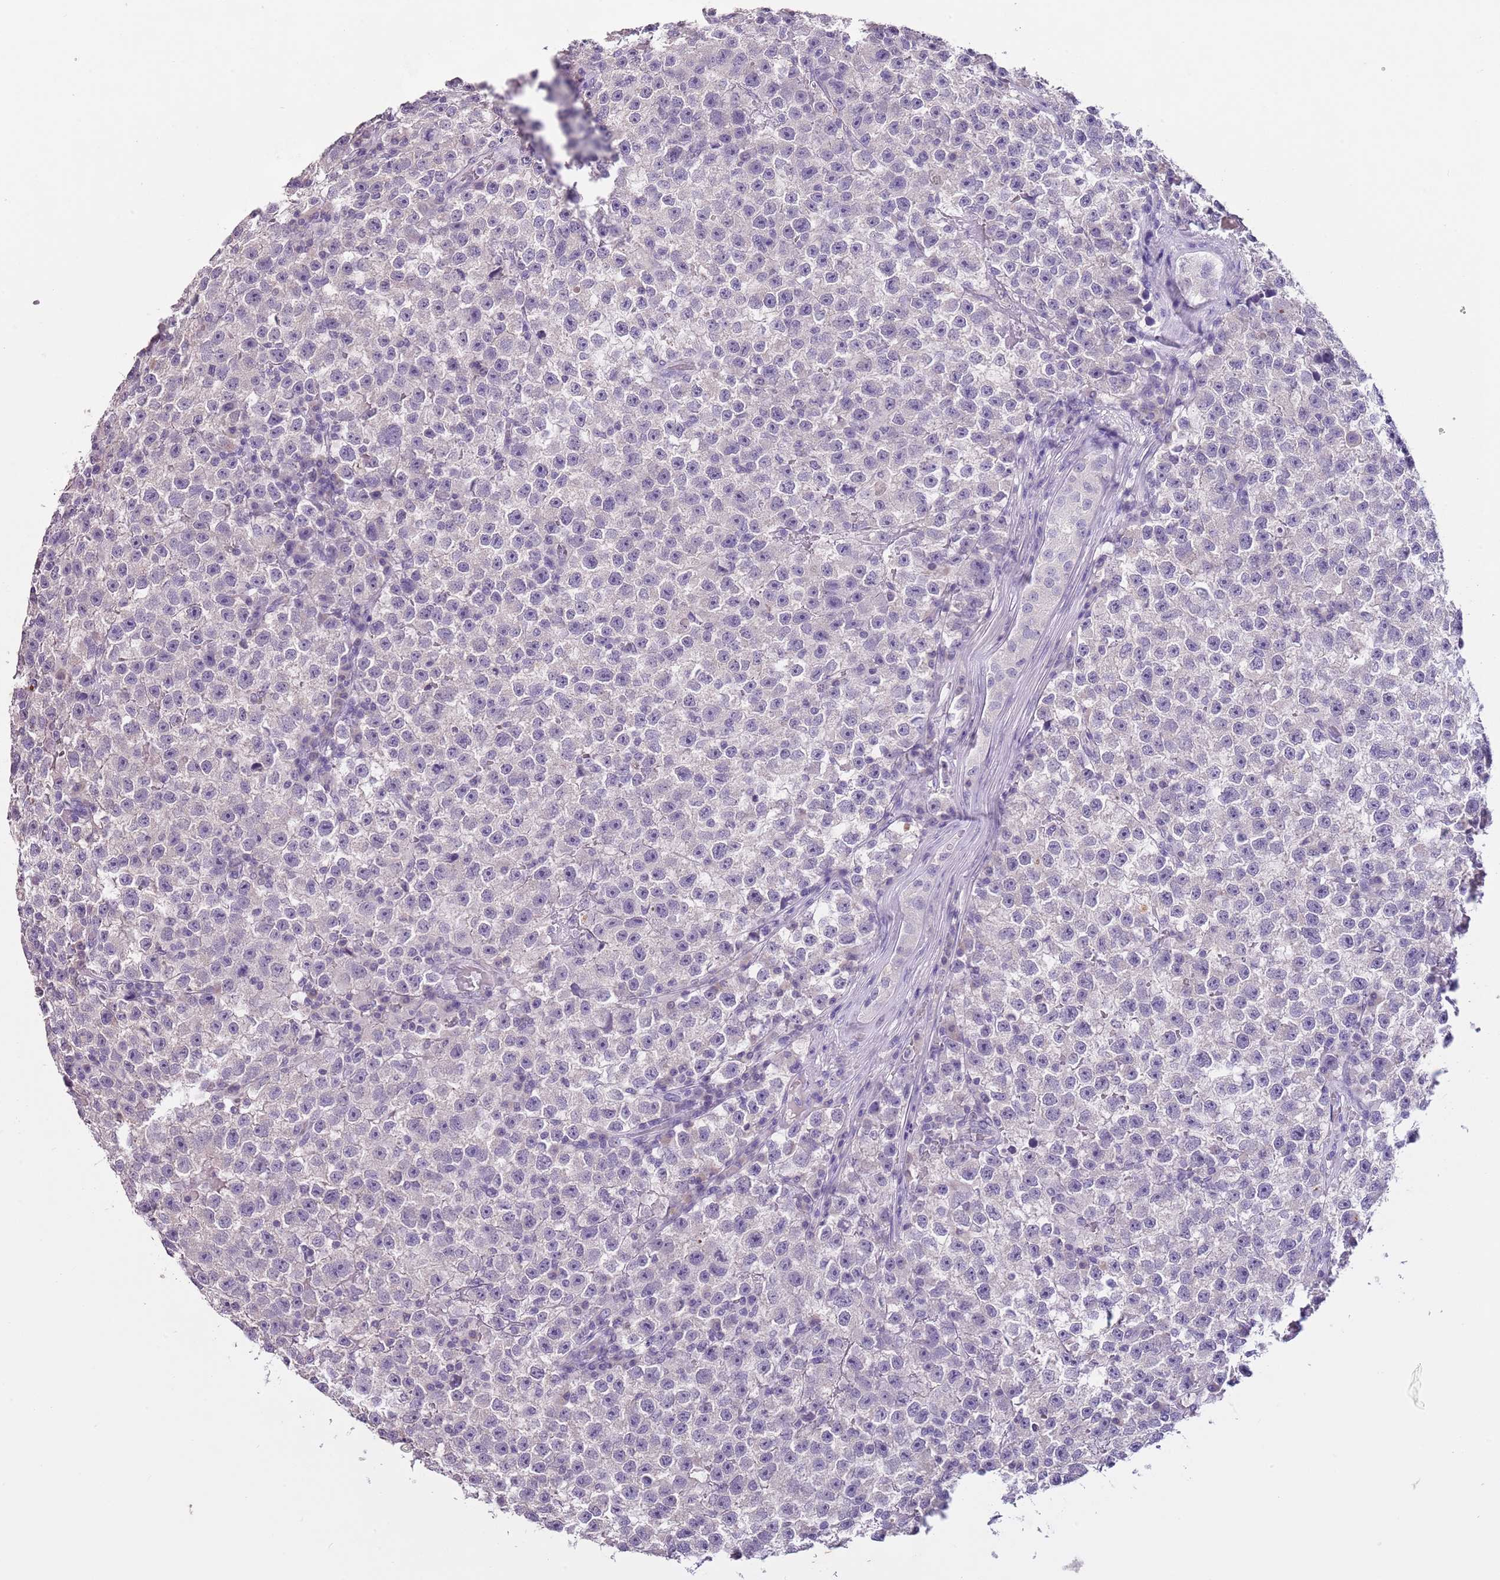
{"staining": {"intensity": "negative", "quantity": "none", "location": "none"}, "tissue": "testis cancer", "cell_type": "Tumor cells", "image_type": "cancer", "snomed": [{"axis": "morphology", "description": "Seminoma, NOS"}, {"axis": "topography", "description": "Testis"}], "caption": "Immunohistochemical staining of testis cancer exhibits no significant expression in tumor cells.", "gene": "SLC35E3", "patient": {"sex": "male", "age": 22}}